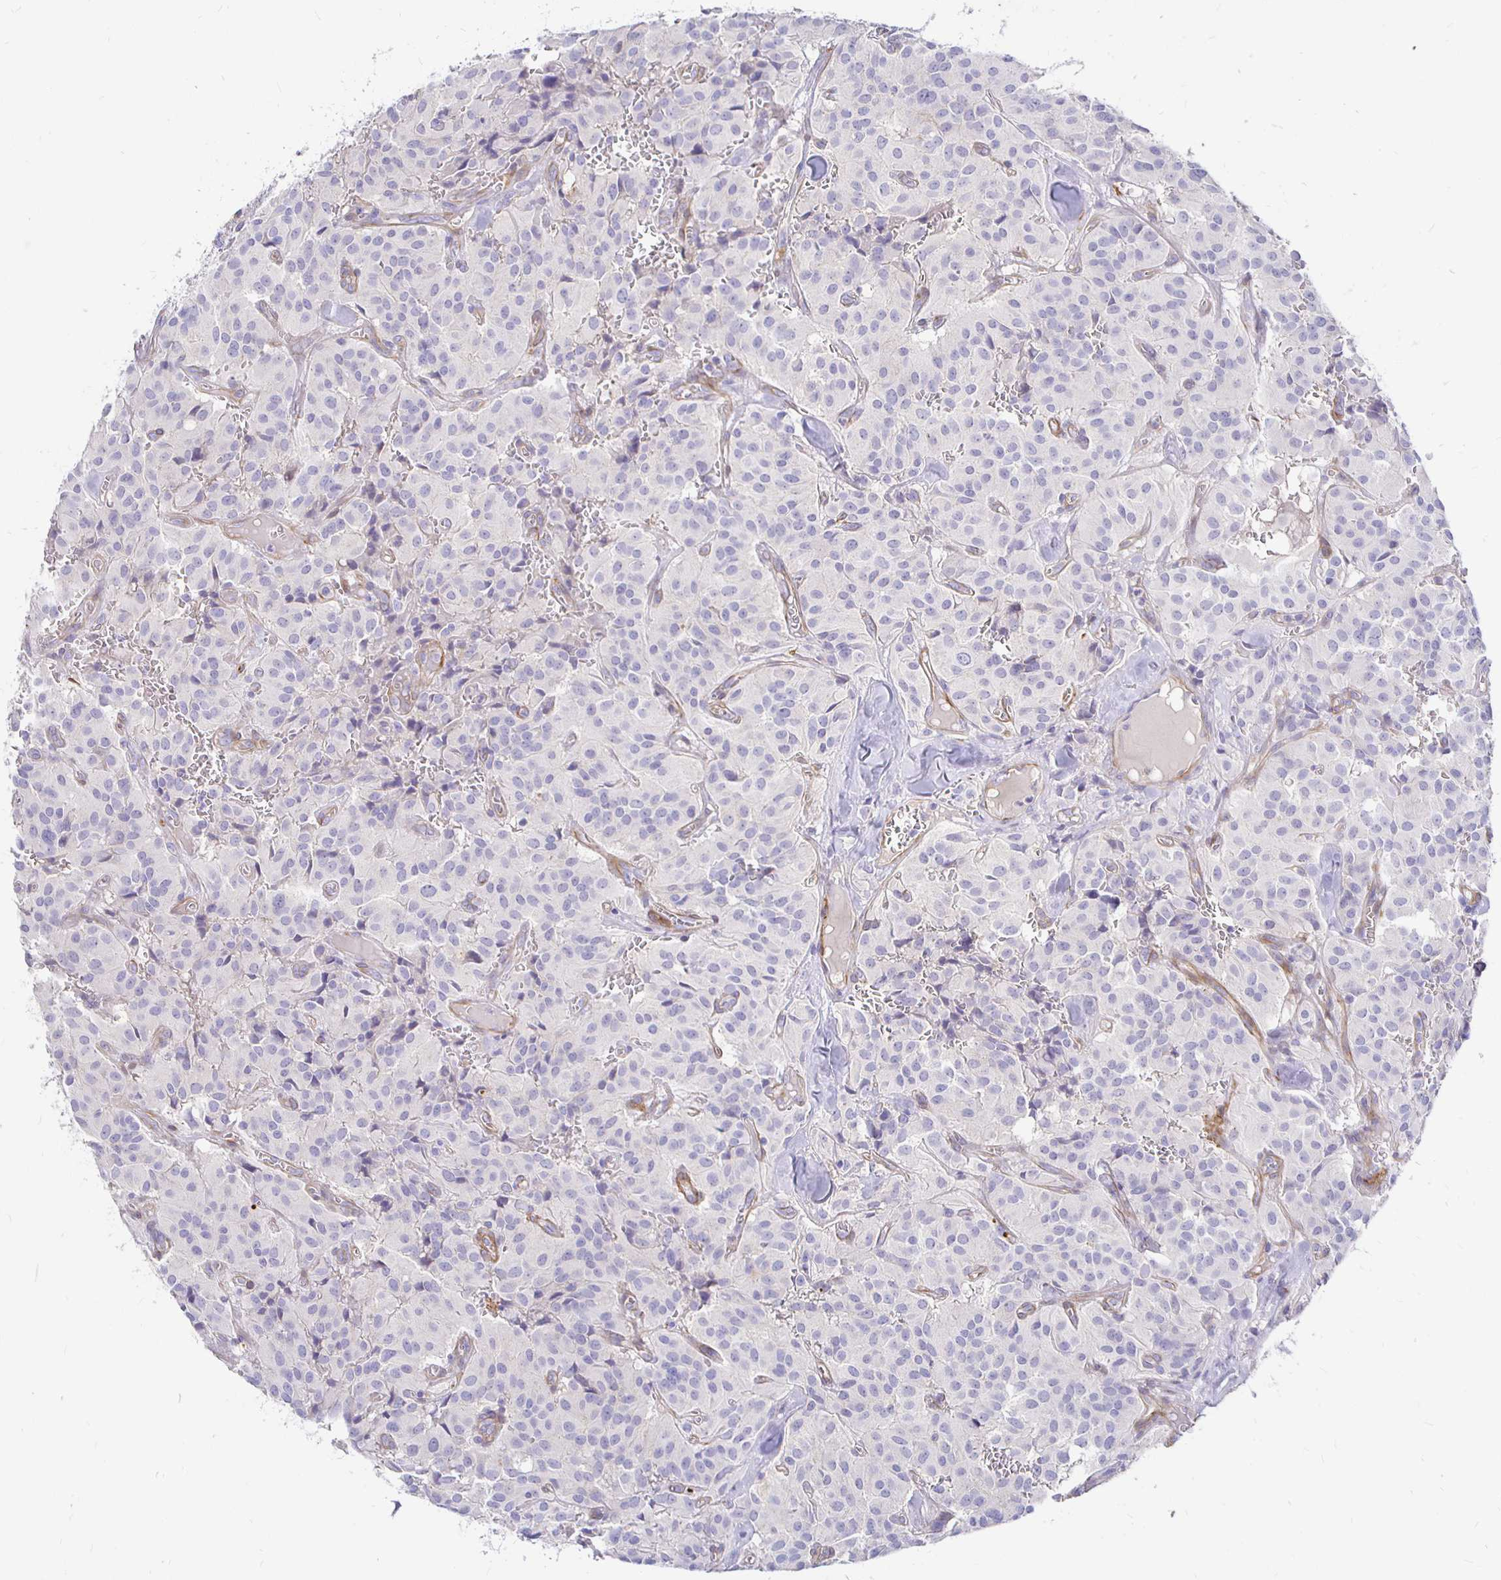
{"staining": {"intensity": "negative", "quantity": "none", "location": "none"}, "tissue": "glioma", "cell_type": "Tumor cells", "image_type": "cancer", "snomed": [{"axis": "morphology", "description": "Glioma, malignant, Low grade"}, {"axis": "topography", "description": "Brain"}], "caption": "IHC micrograph of glioma stained for a protein (brown), which exhibits no positivity in tumor cells.", "gene": "PALM2AKAP2", "patient": {"sex": "male", "age": 42}}